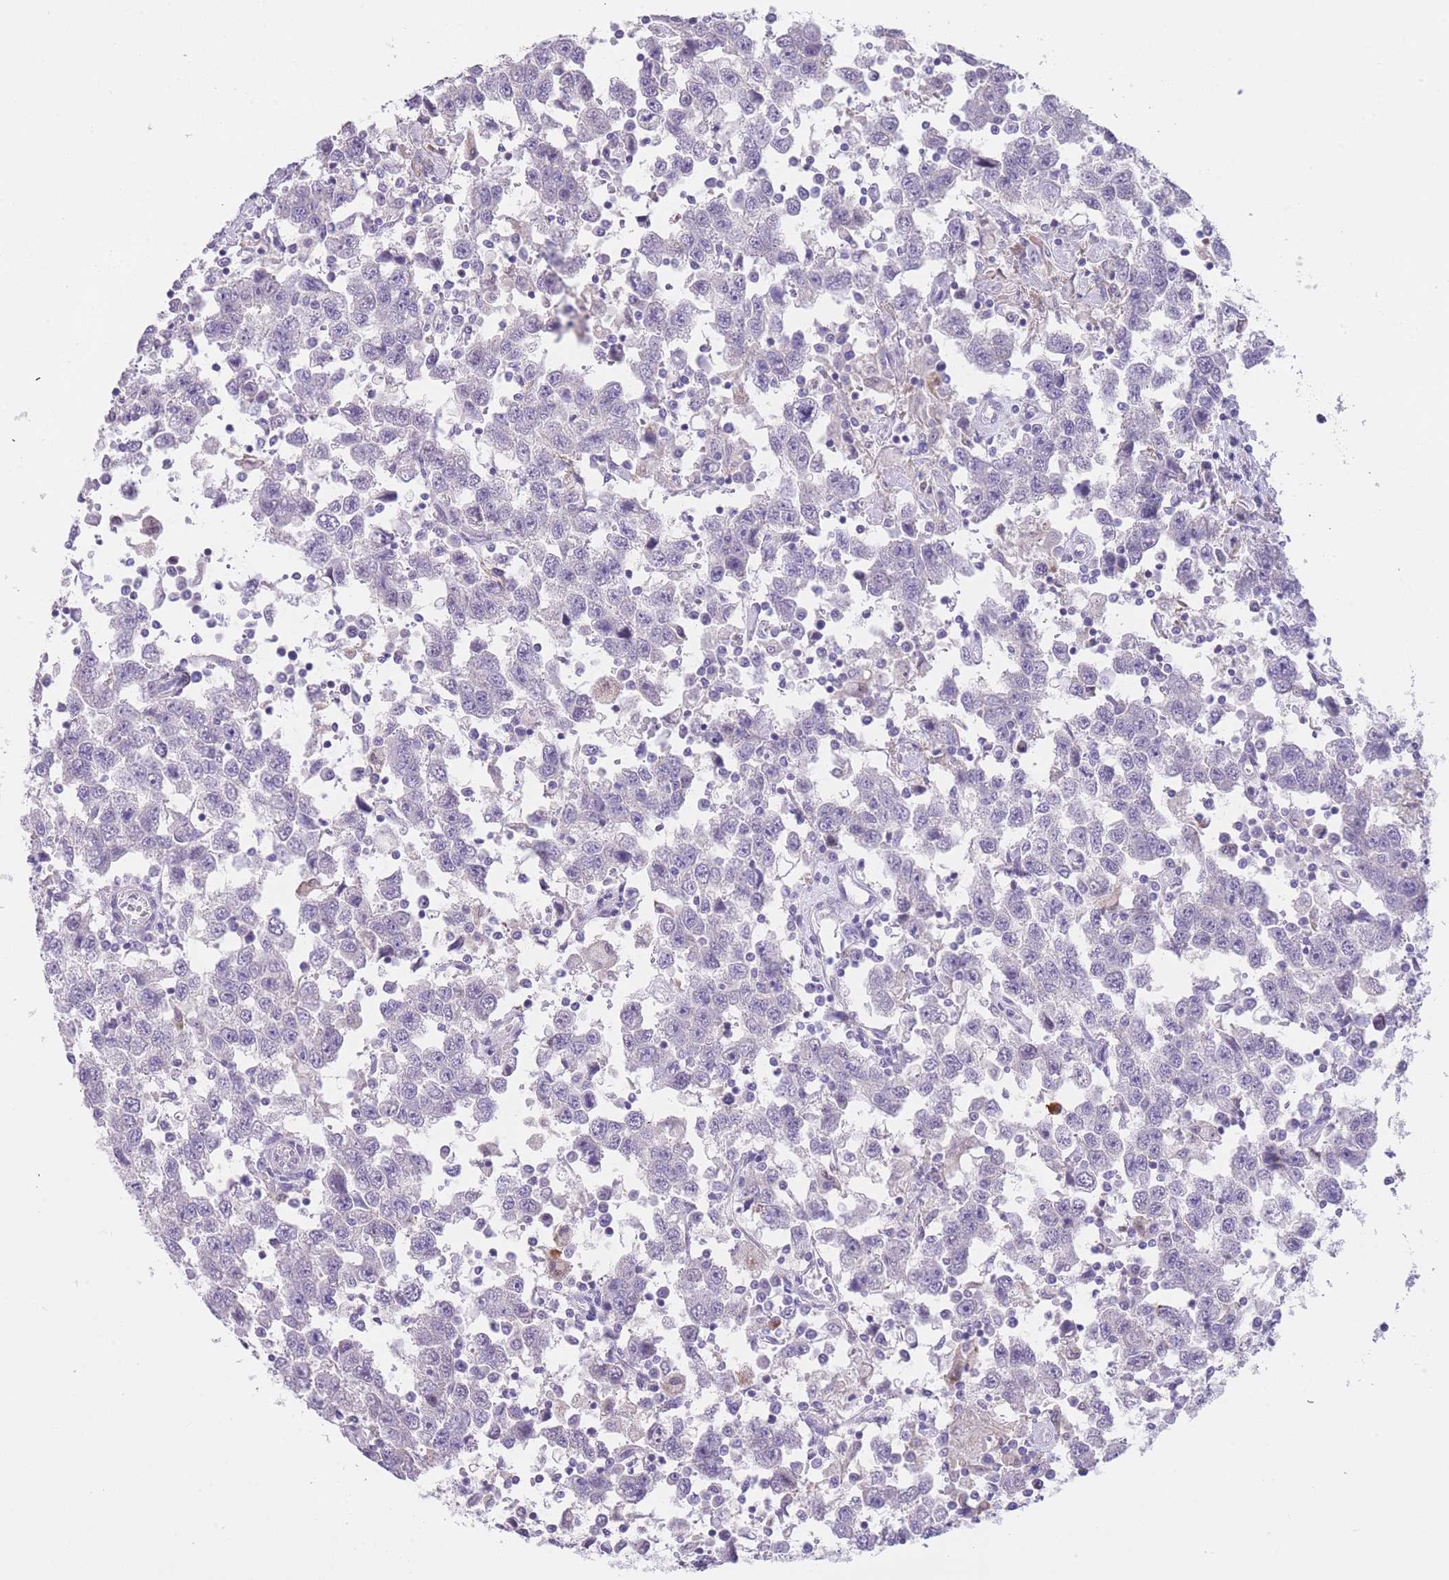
{"staining": {"intensity": "negative", "quantity": "none", "location": "none"}, "tissue": "testis cancer", "cell_type": "Tumor cells", "image_type": "cancer", "snomed": [{"axis": "morphology", "description": "Seminoma, NOS"}, {"axis": "topography", "description": "Testis"}], "caption": "Immunohistochemistry (IHC) histopathology image of testis cancer (seminoma) stained for a protein (brown), which displays no expression in tumor cells.", "gene": "IMPG1", "patient": {"sex": "male", "age": 41}}